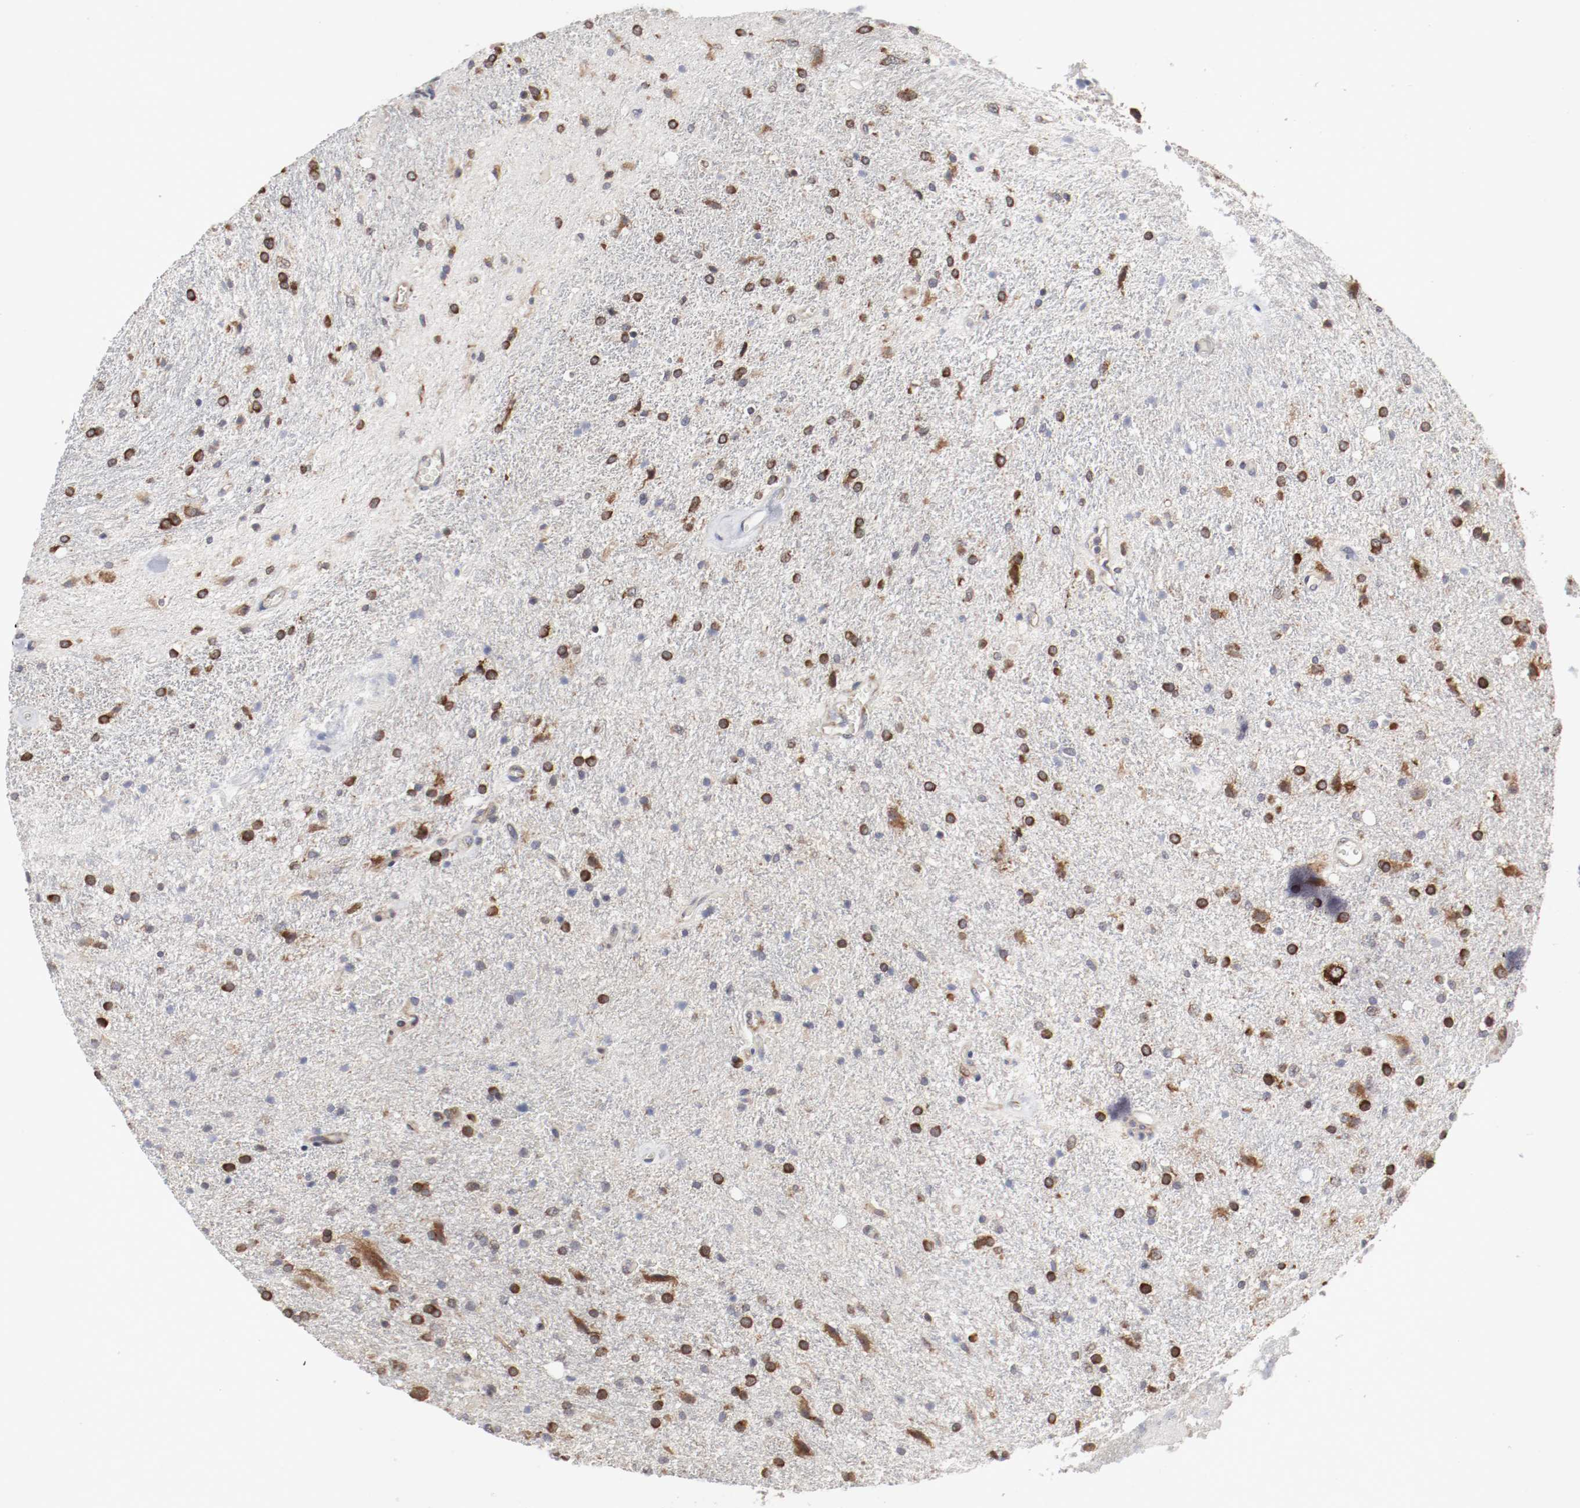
{"staining": {"intensity": "moderate", "quantity": ">75%", "location": "cytoplasmic/membranous"}, "tissue": "glioma", "cell_type": "Tumor cells", "image_type": "cancer", "snomed": [{"axis": "morphology", "description": "Normal tissue, NOS"}, {"axis": "morphology", "description": "Glioma, malignant, High grade"}, {"axis": "topography", "description": "Cerebral cortex"}], "caption": "High-grade glioma (malignant) stained with IHC exhibits moderate cytoplasmic/membranous staining in approximately >75% of tumor cells.", "gene": "FKBP3", "patient": {"sex": "male", "age": 56}}